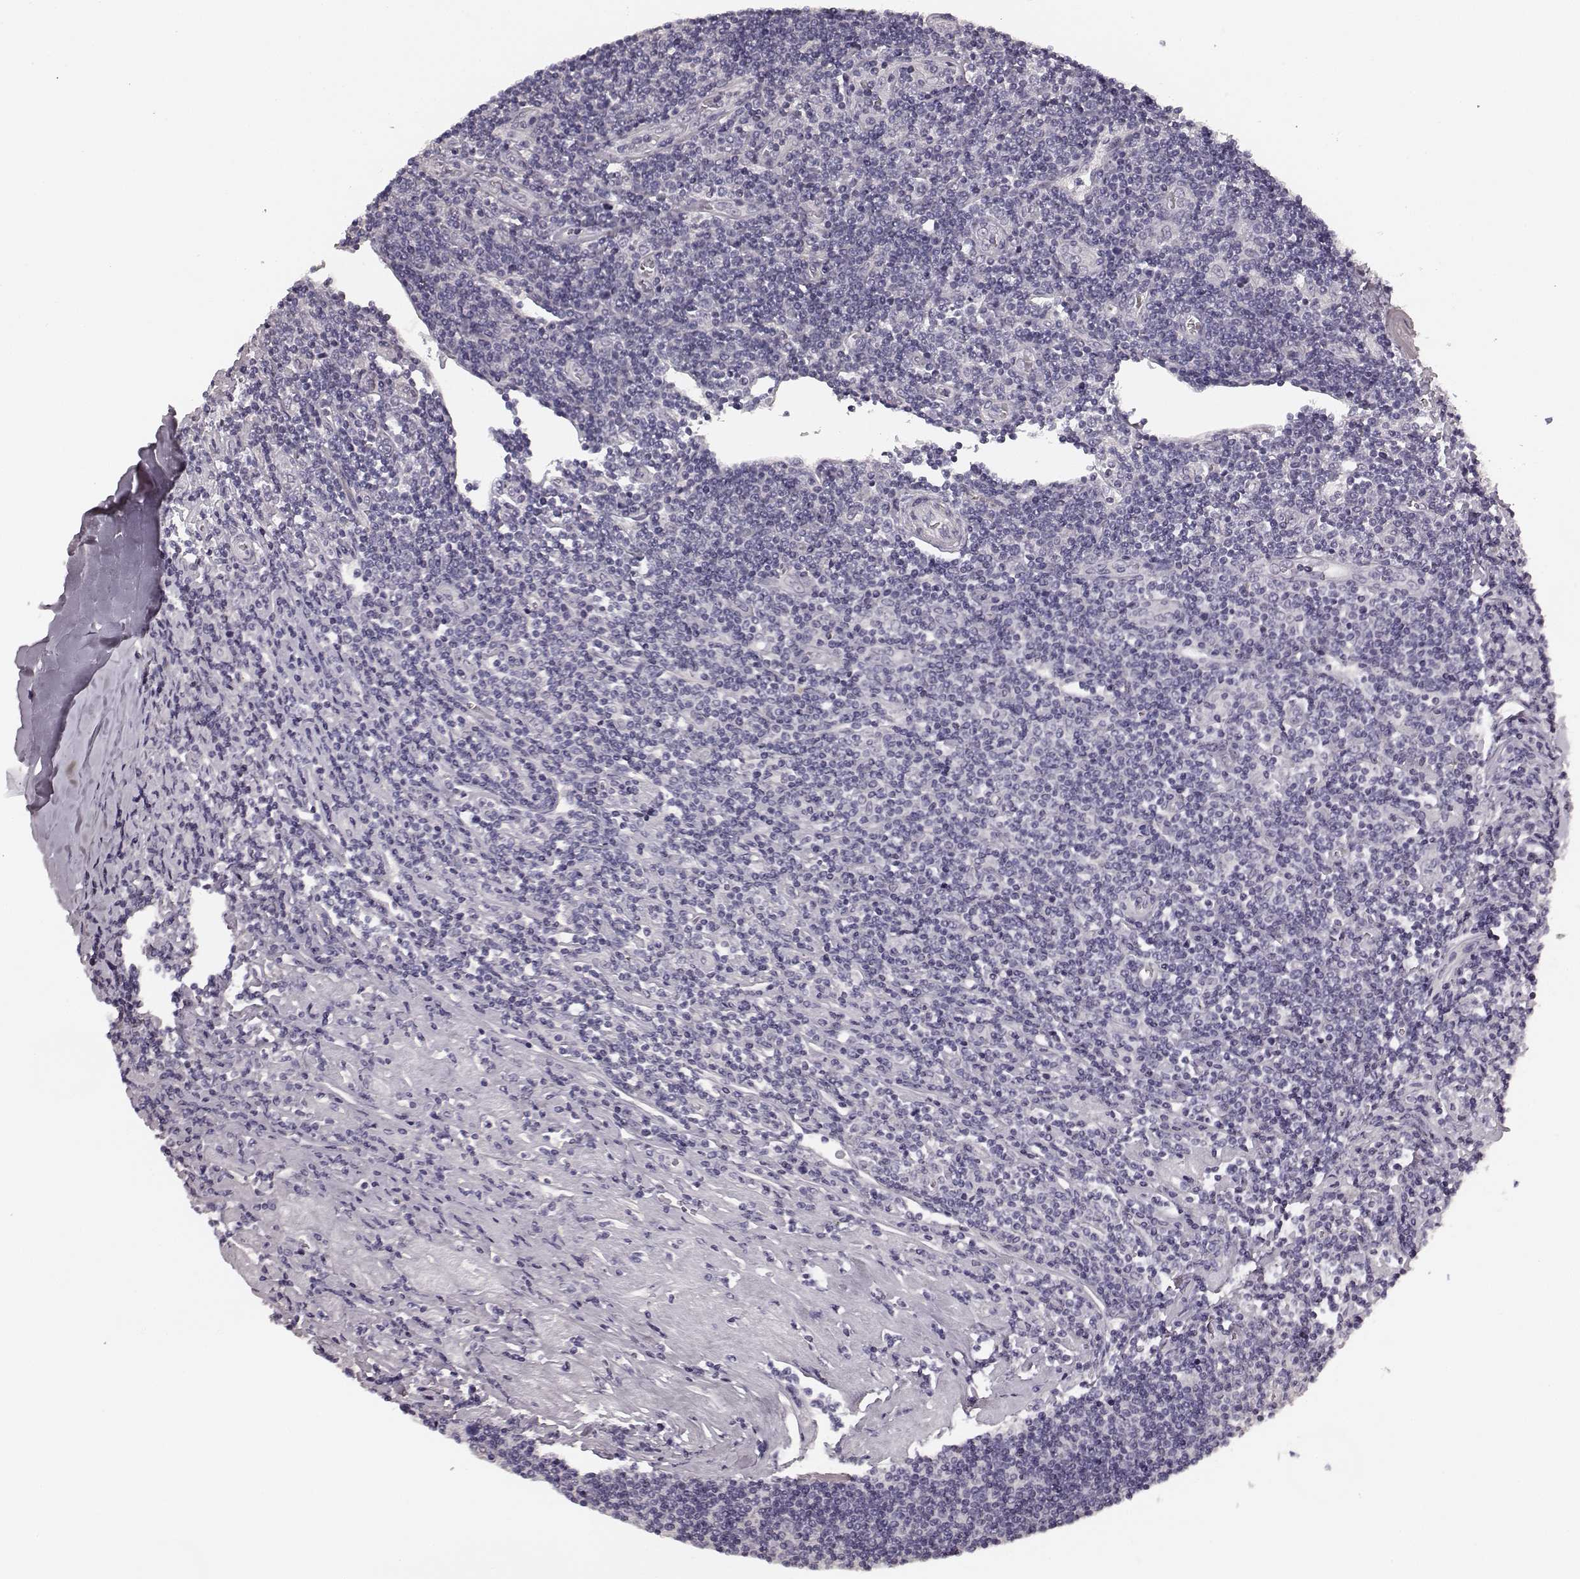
{"staining": {"intensity": "negative", "quantity": "none", "location": "none"}, "tissue": "lymphoma", "cell_type": "Tumor cells", "image_type": "cancer", "snomed": [{"axis": "morphology", "description": "Hodgkin's disease, NOS"}, {"axis": "topography", "description": "Lymph node"}], "caption": "The histopathology image reveals no significant positivity in tumor cells of Hodgkin's disease.", "gene": "RIT2", "patient": {"sex": "male", "age": 40}}